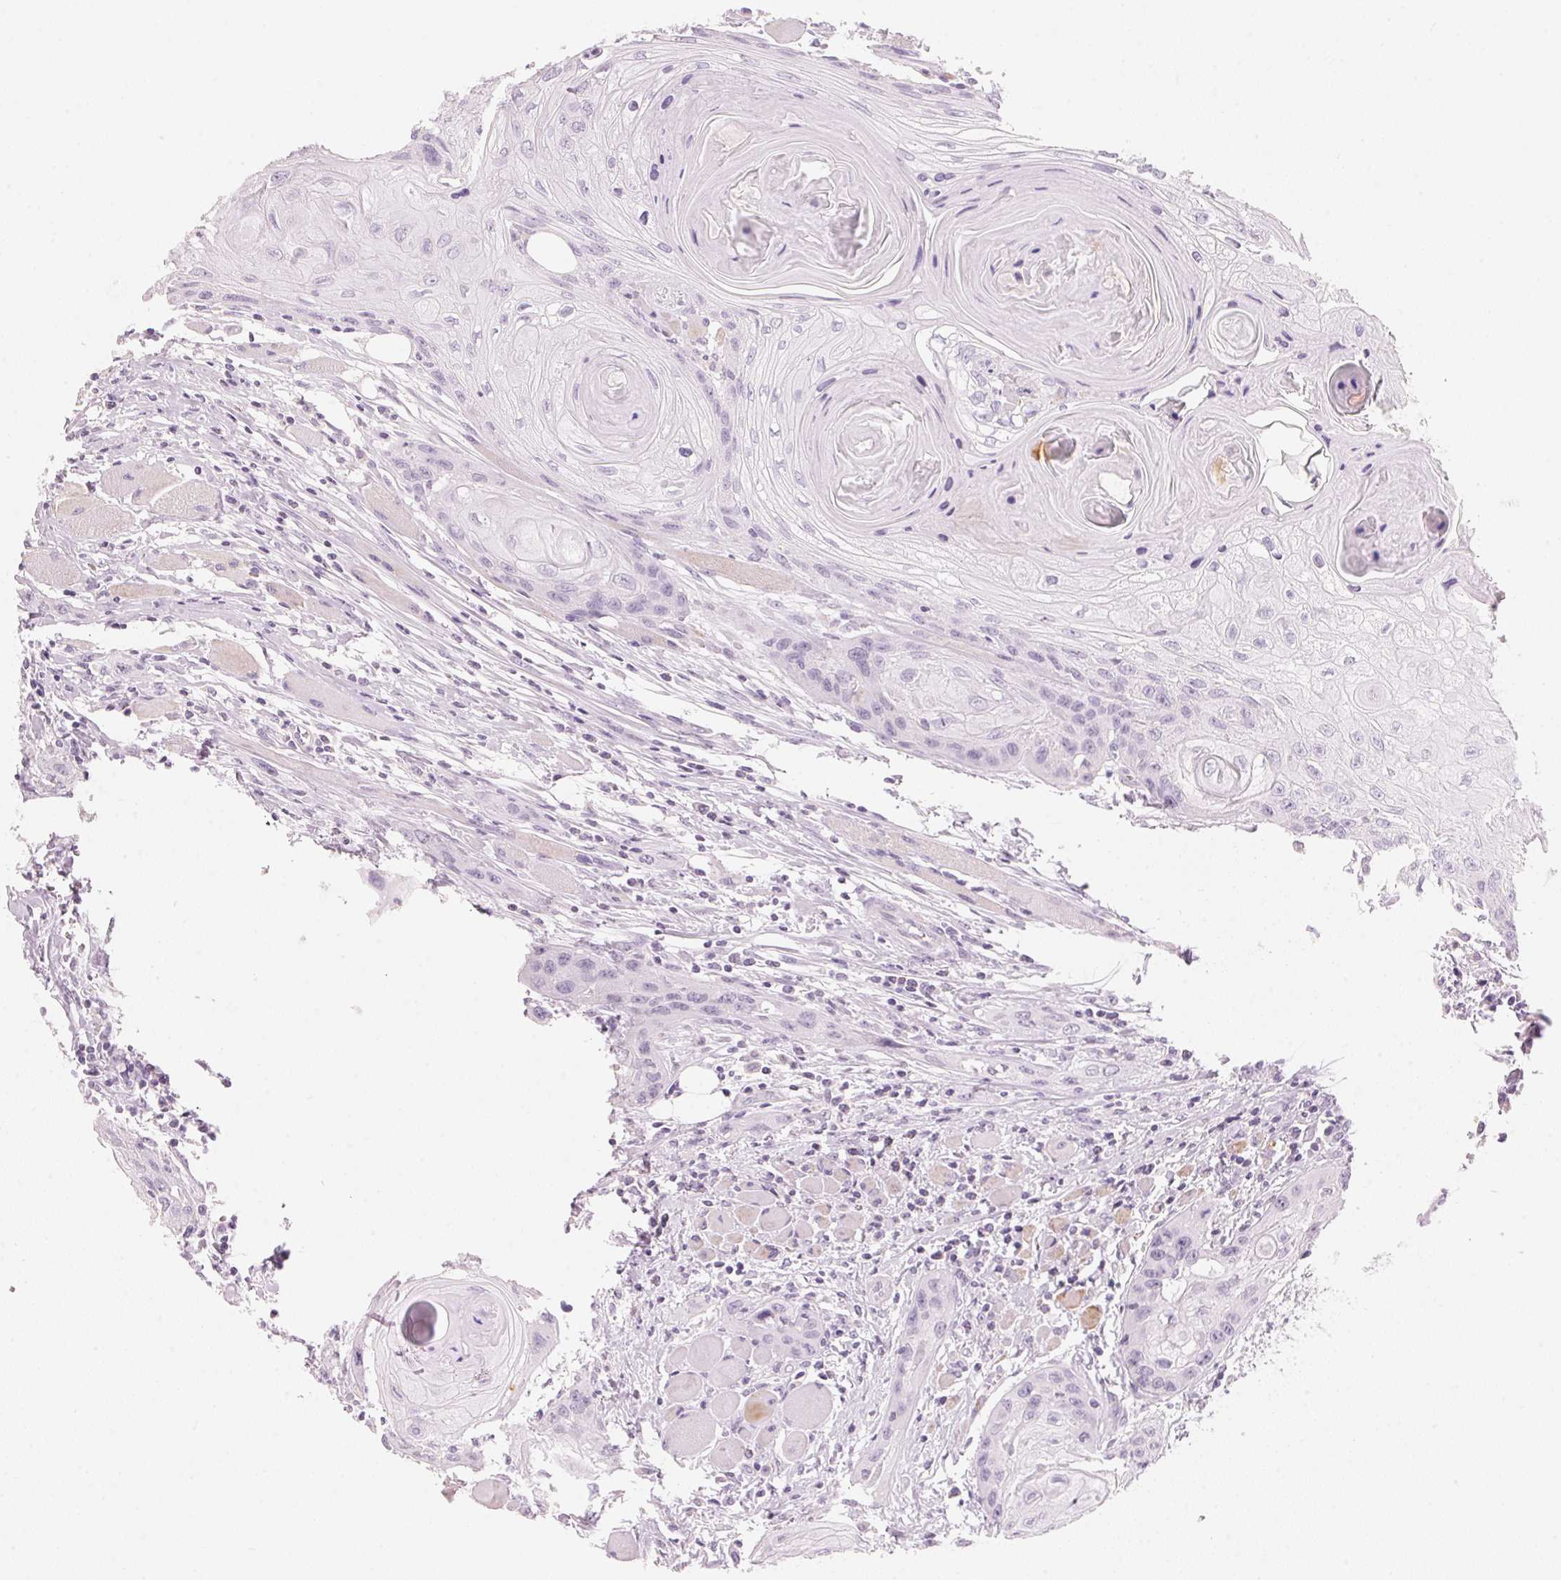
{"staining": {"intensity": "negative", "quantity": "none", "location": "none"}, "tissue": "head and neck cancer", "cell_type": "Tumor cells", "image_type": "cancer", "snomed": [{"axis": "morphology", "description": "Squamous cell carcinoma, NOS"}, {"axis": "topography", "description": "Oral tissue"}, {"axis": "topography", "description": "Head-Neck"}], "caption": "Human head and neck cancer stained for a protein using IHC displays no positivity in tumor cells.", "gene": "HOXB13", "patient": {"sex": "male", "age": 58}}